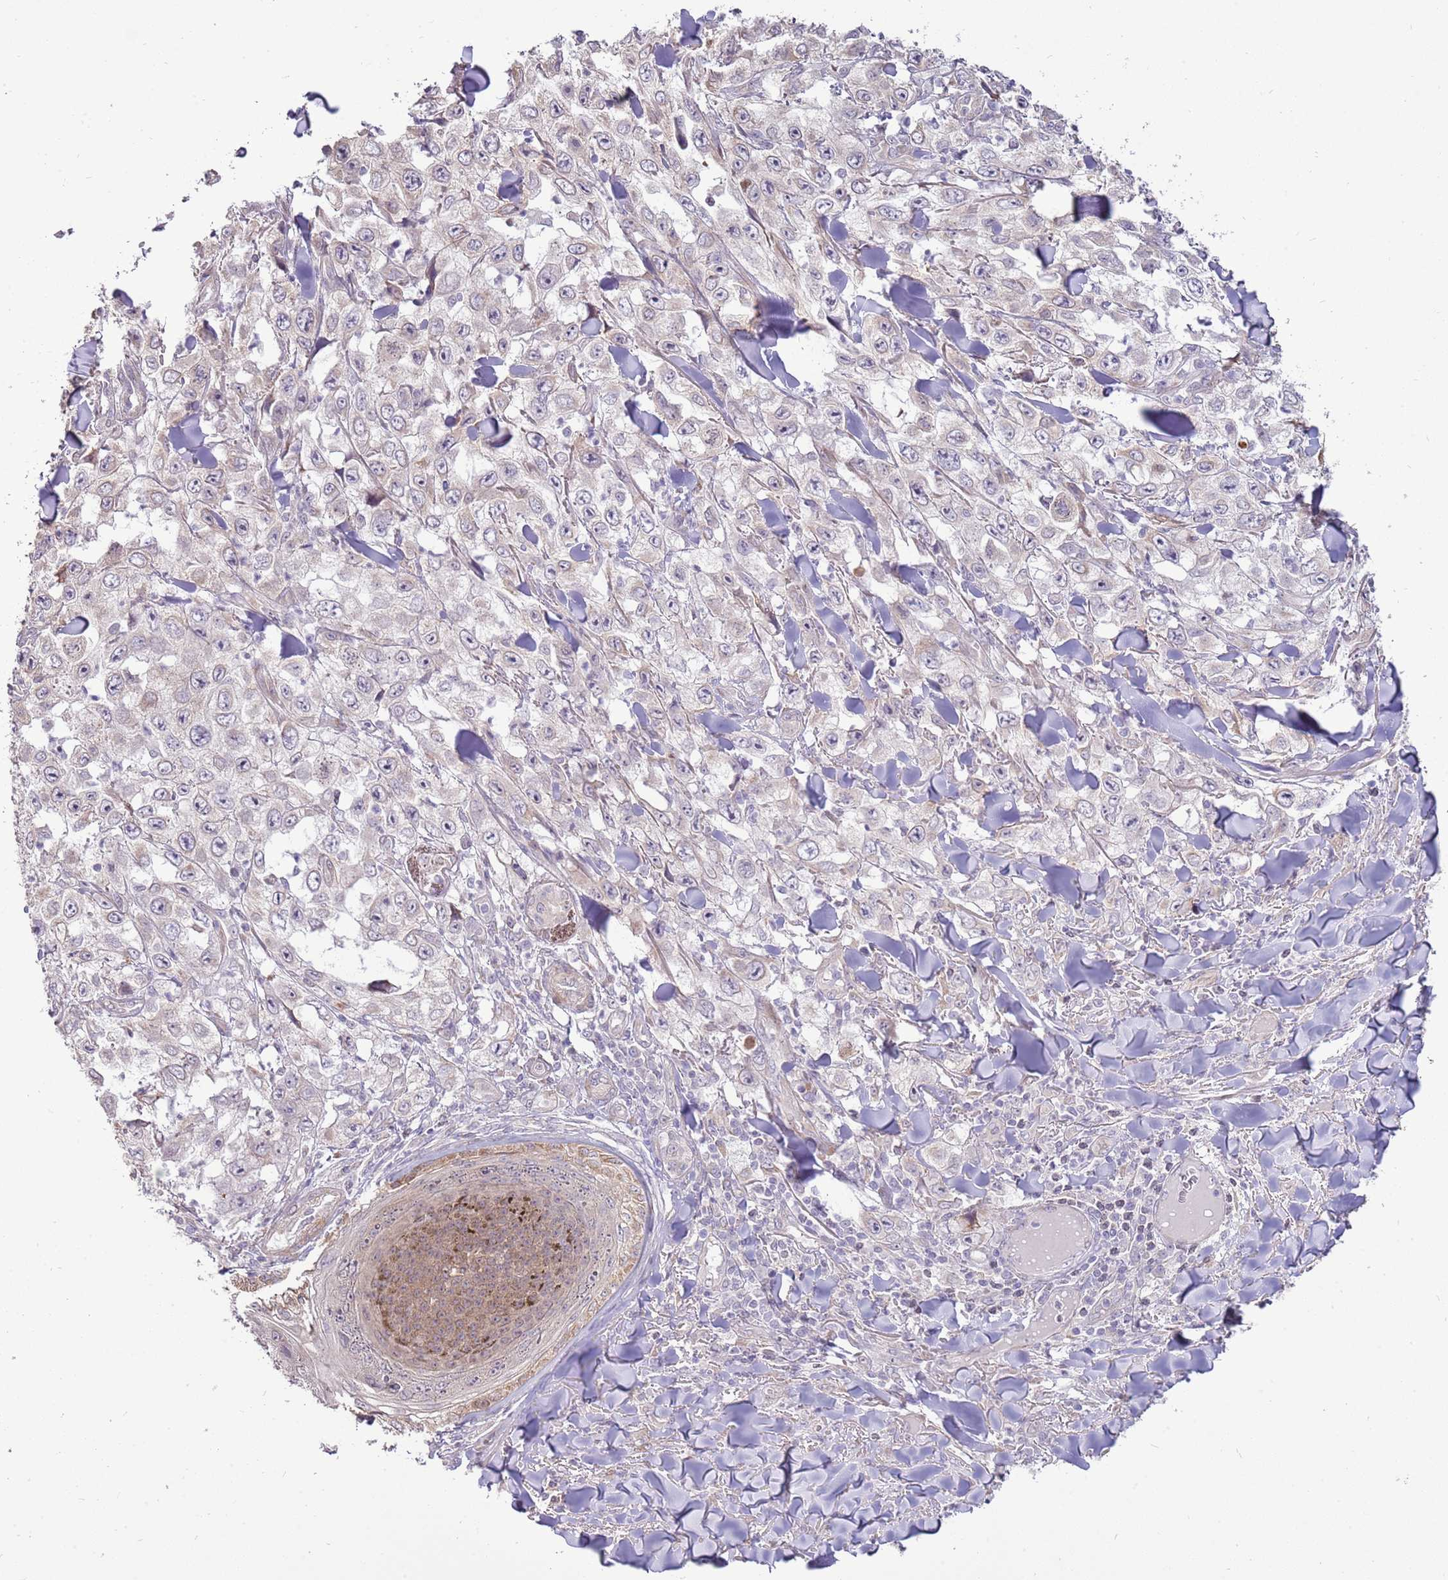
{"staining": {"intensity": "weak", "quantity": "25%-75%", "location": "cytoplasmic/membranous"}, "tissue": "skin cancer", "cell_type": "Tumor cells", "image_type": "cancer", "snomed": [{"axis": "morphology", "description": "Squamous cell carcinoma, NOS"}, {"axis": "topography", "description": "Skin"}], "caption": "Protein expression by immunohistochemistry shows weak cytoplasmic/membranous staining in about 25%-75% of tumor cells in skin squamous cell carcinoma.", "gene": "UGGT2", "patient": {"sex": "male", "age": 82}}